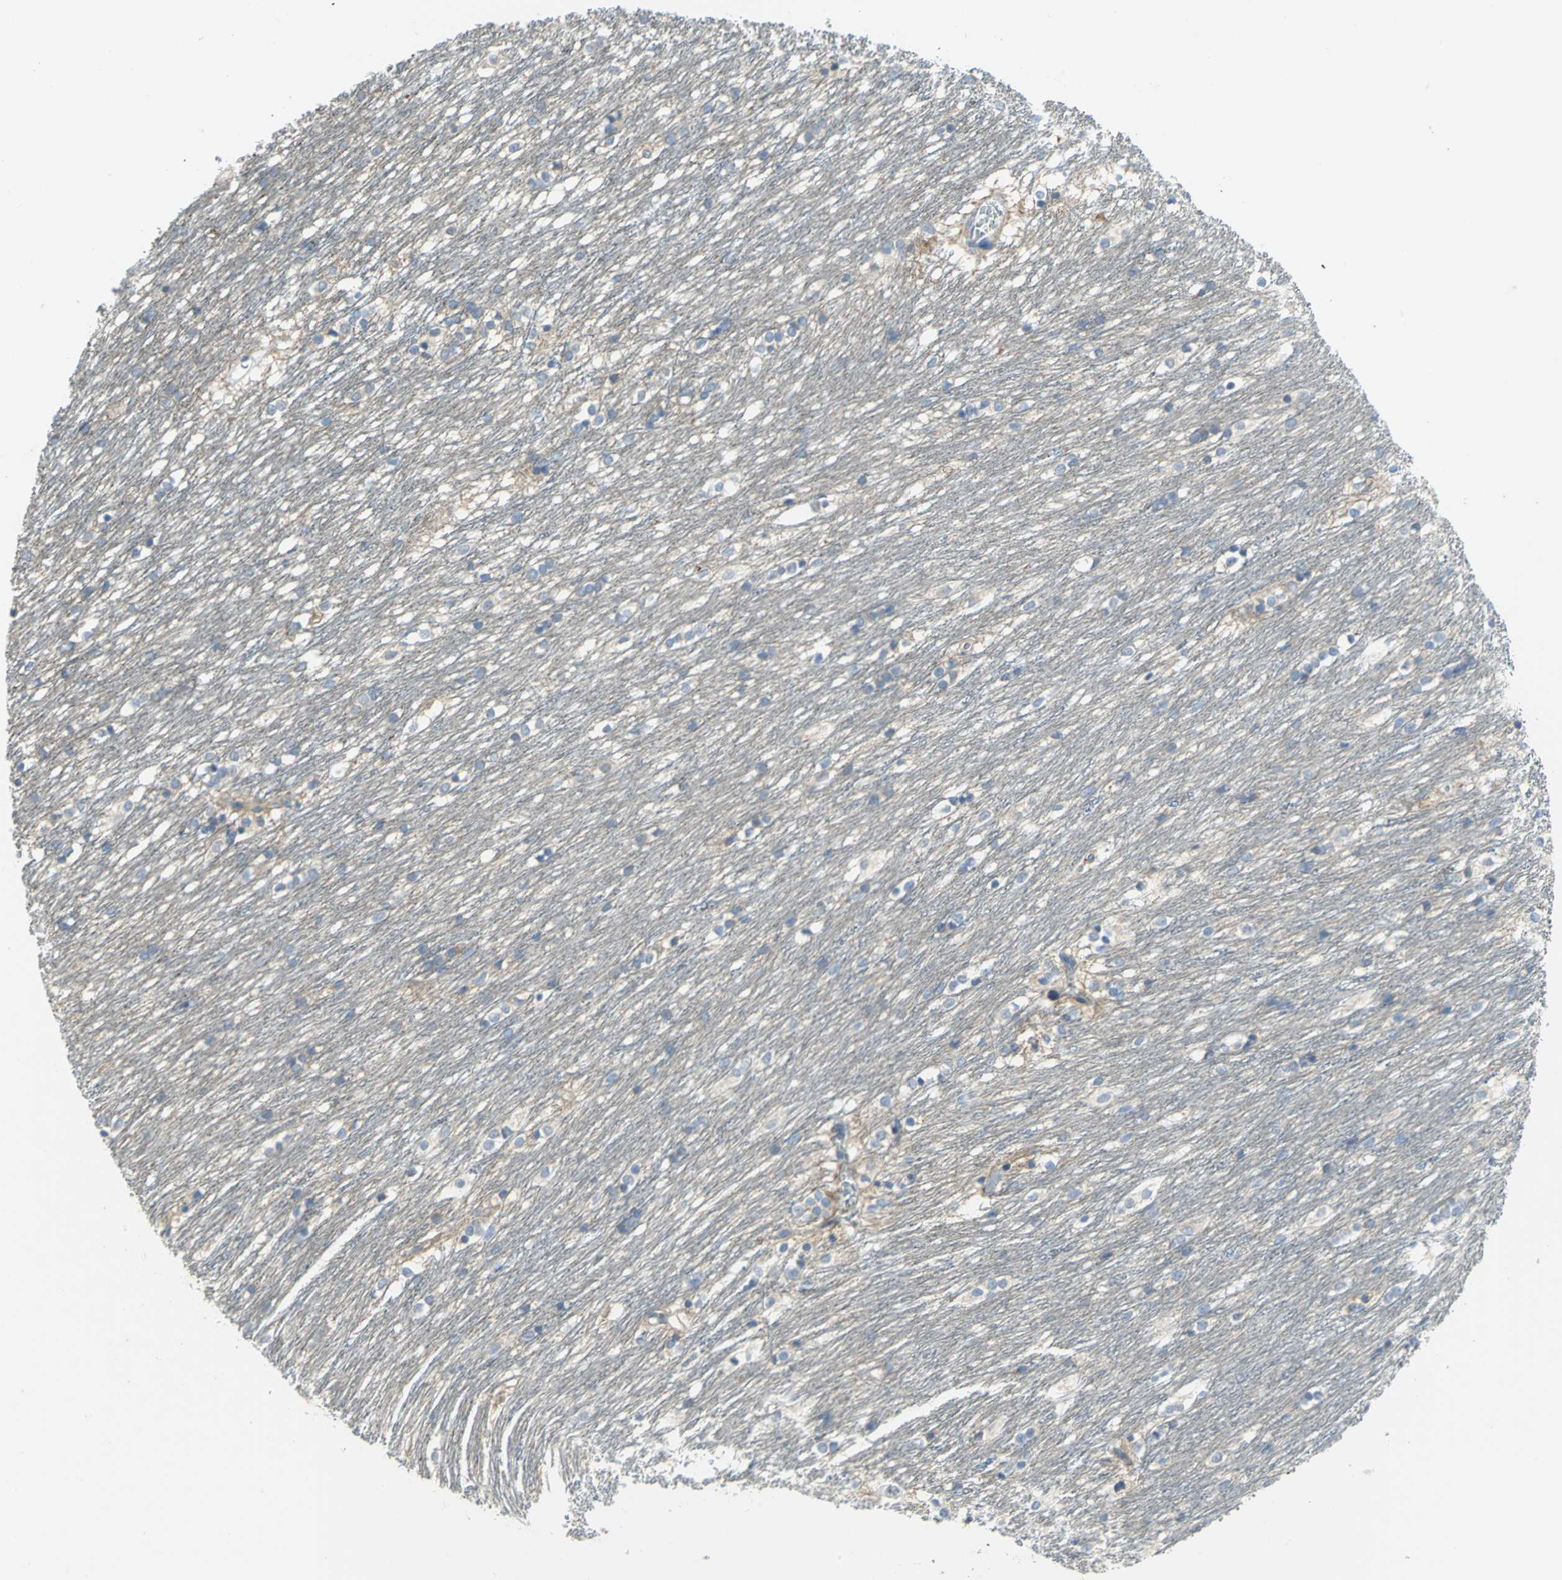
{"staining": {"intensity": "negative", "quantity": "none", "location": "none"}, "tissue": "caudate", "cell_type": "Glial cells", "image_type": "normal", "snomed": [{"axis": "morphology", "description": "Normal tissue, NOS"}, {"axis": "topography", "description": "Lateral ventricle wall"}], "caption": "Immunohistochemistry (IHC) micrograph of unremarkable caudate stained for a protein (brown), which displays no positivity in glial cells.", "gene": "HTR1F", "patient": {"sex": "female", "age": 19}}